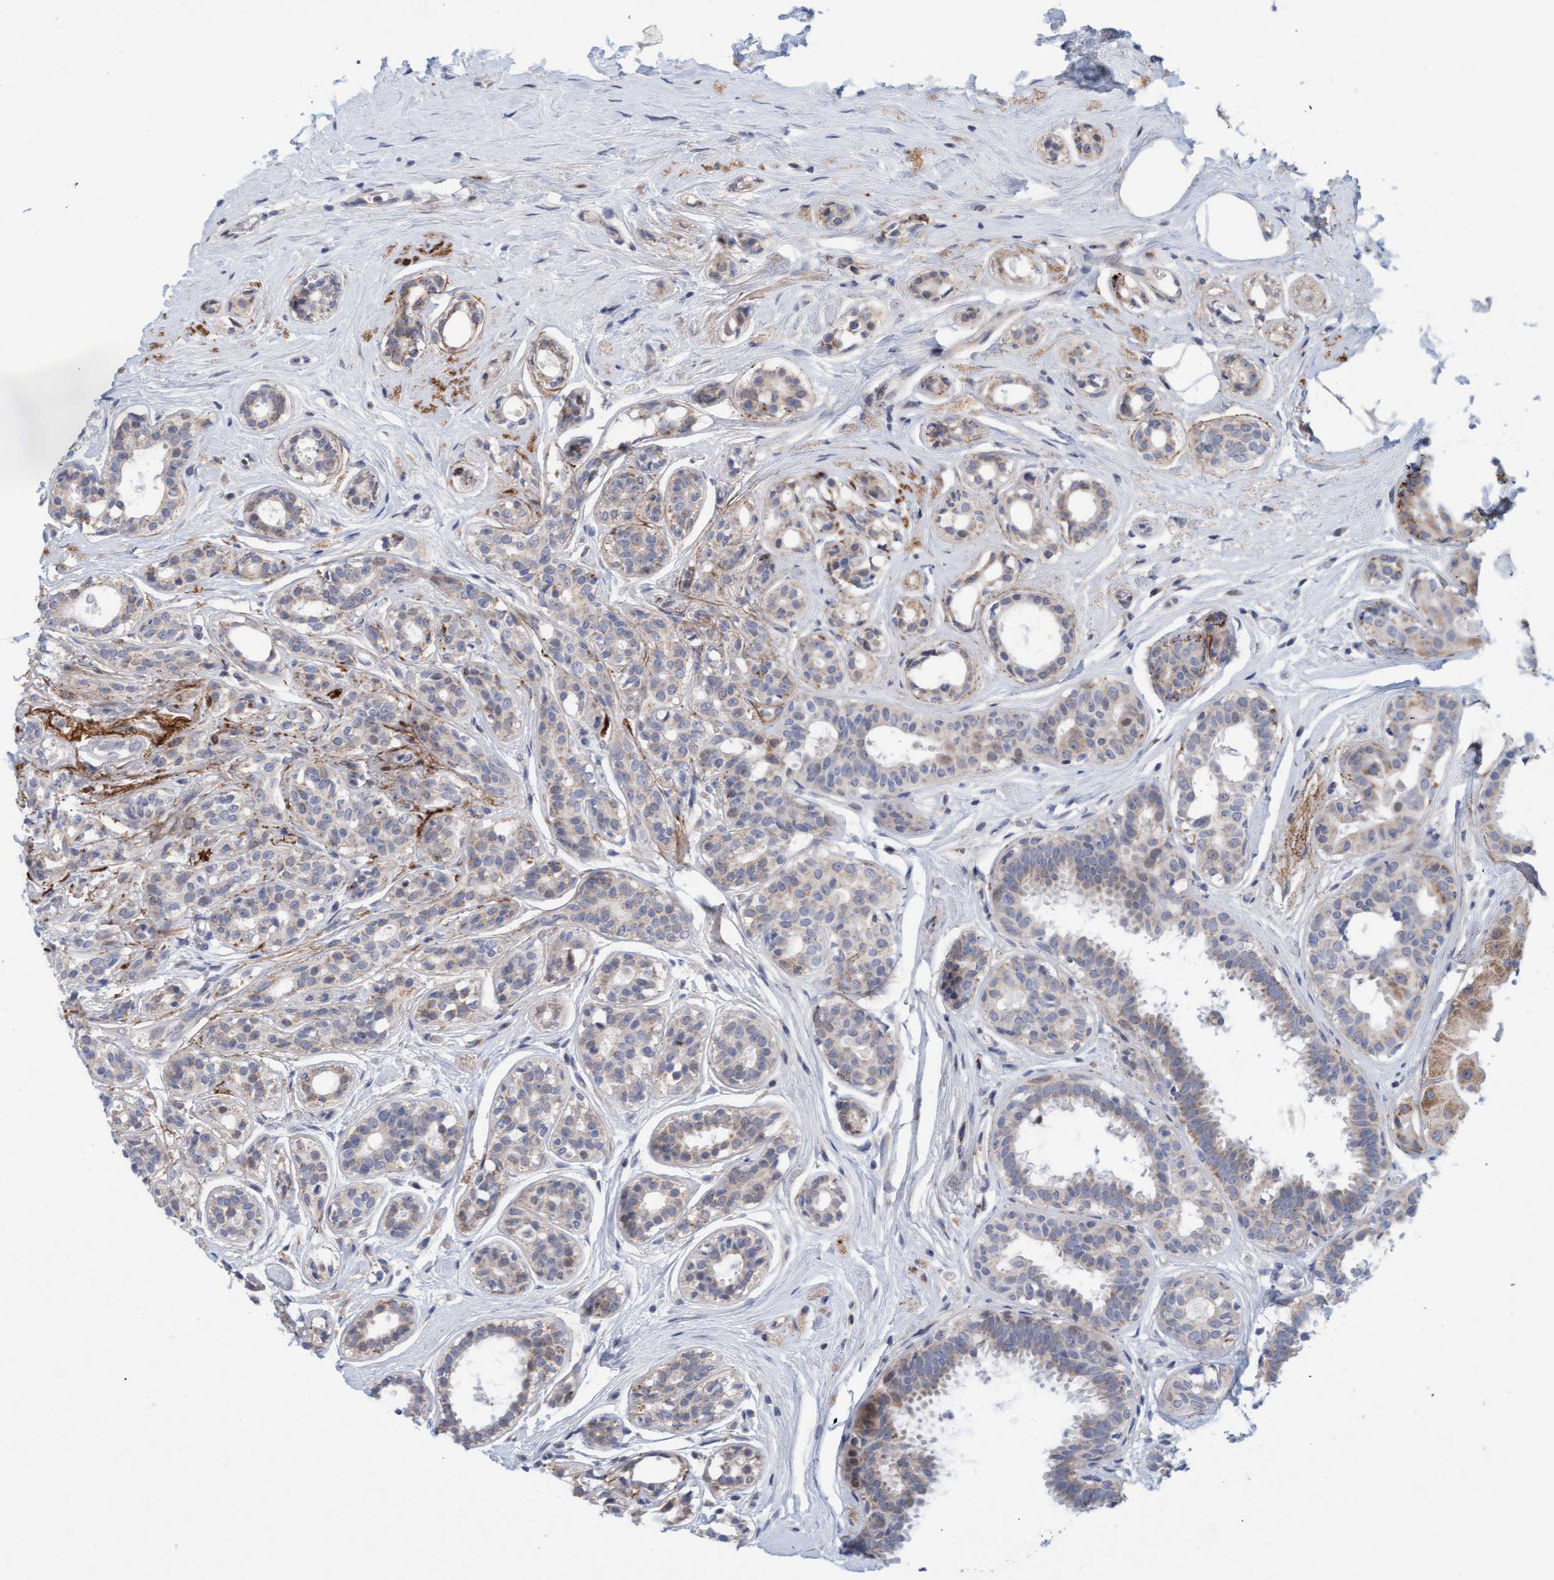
{"staining": {"intensity": "weak", "quantity": "<25%", "location": "cytoplasmic/membranous"}, "tissue": "breast cancer", "cell_type": "Tumor cells", "image_type": "cancer", "snomed": [{"axis": "morphology", "description": "Duct carcinoma"}, {"axis": "topography", "description": "Breast"}], "caption": "This is a image of IHC staining of invasive ductal carcinoma (breast), which shows no positivity in tumor cells.", "gene": "ZC3H3", "patient": {"sex": "female", "age": 55}}